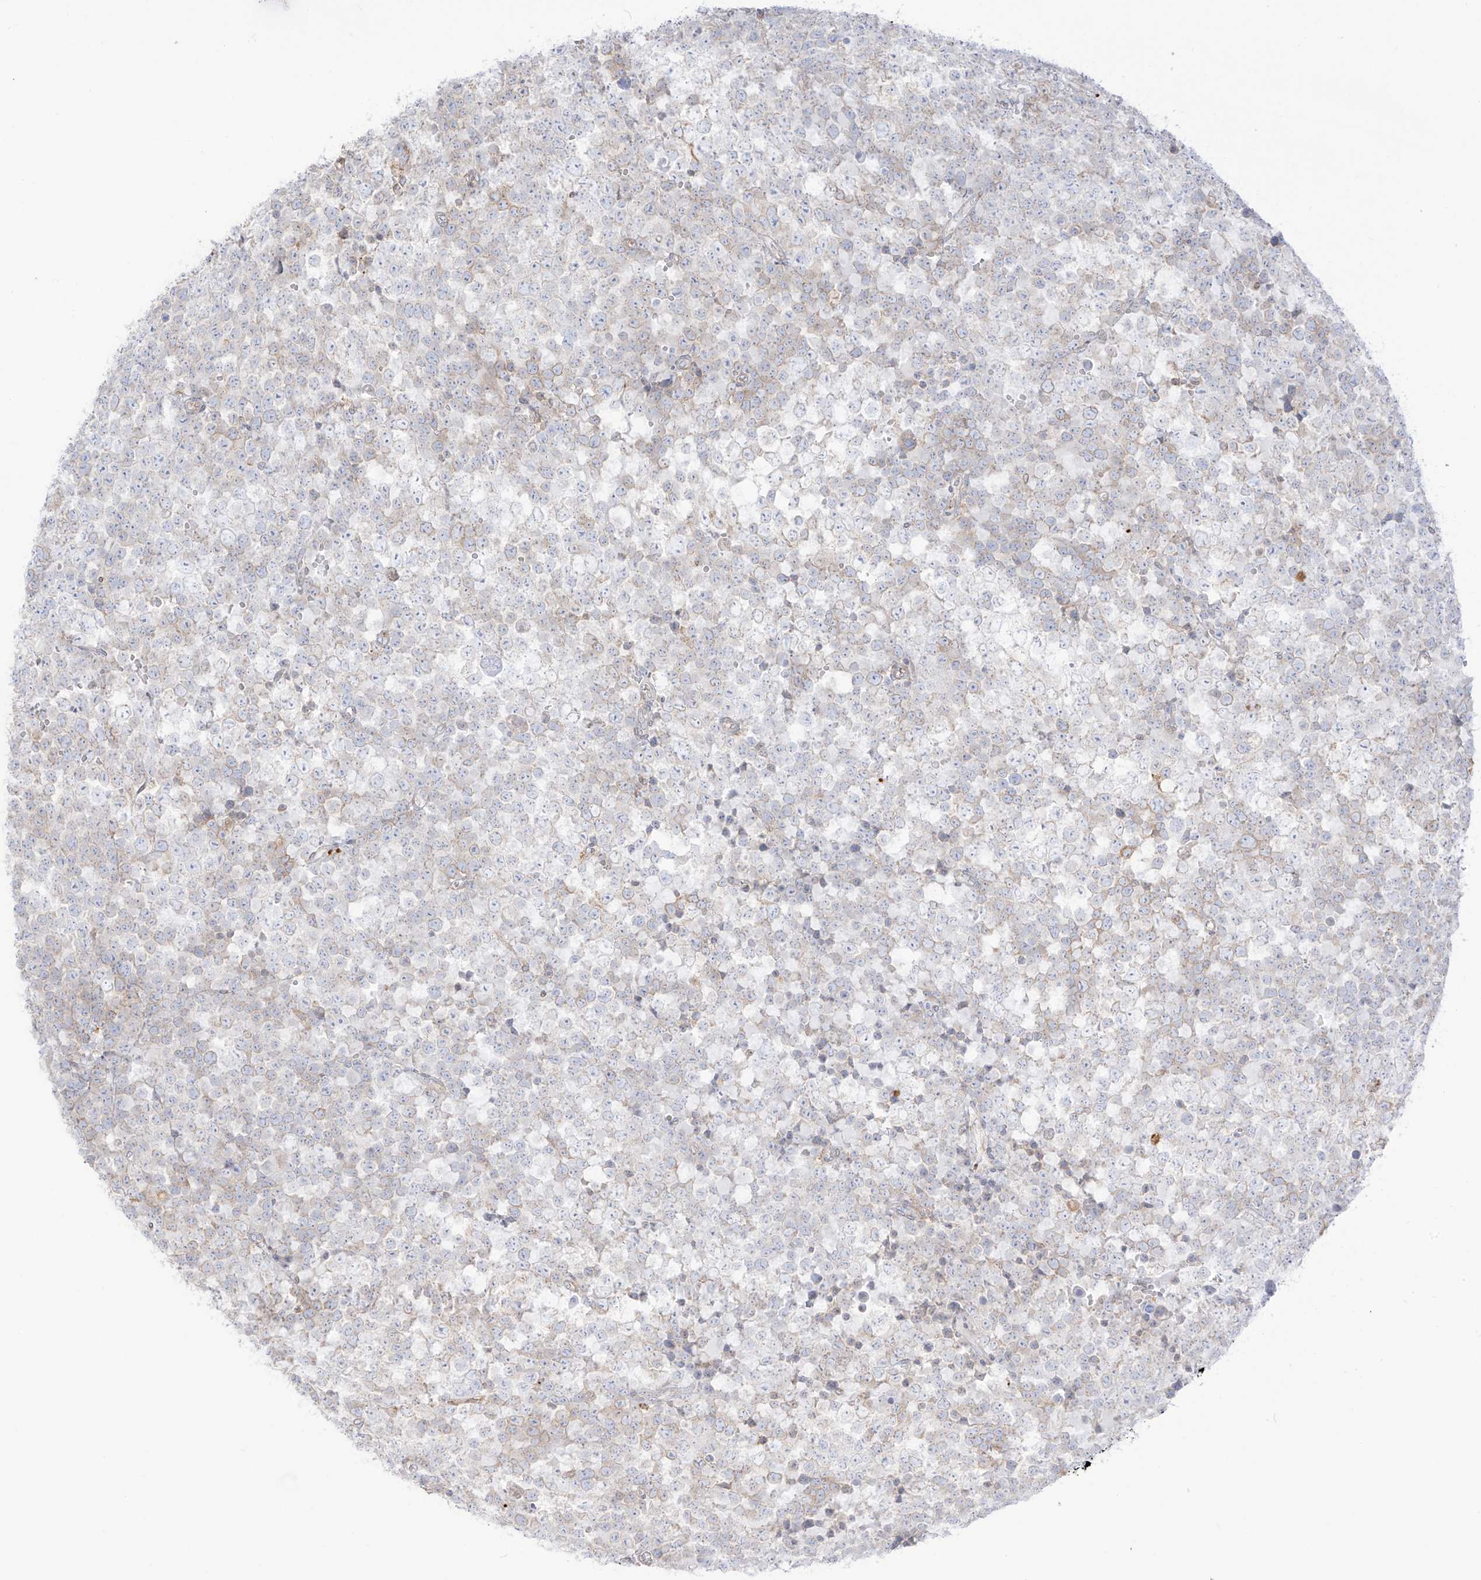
{"staining": {"intensity": "negative", "quantity": "none", "location": "none"}, "tissue": "testis cancer", "cell_type": "Tumor cells", "image_type": "cancer", "snomed": [{"axis": "morphology", "description": "Seminoma, NOS"}, {"axis": "topography", "description": "Testis"}], "caption": "A high-resolution histopathology image shows IHC staining of testis cancer (seminoma), which shows no significant expression in tumor cells. (Stains: DAB immunohistochemistry (IHC) with hematoxylin counter stain, Microscopy: brightfield microscopy at high magnification).", "gene": "LRRC59", "patient": {"sex": "male", "age": 71}}